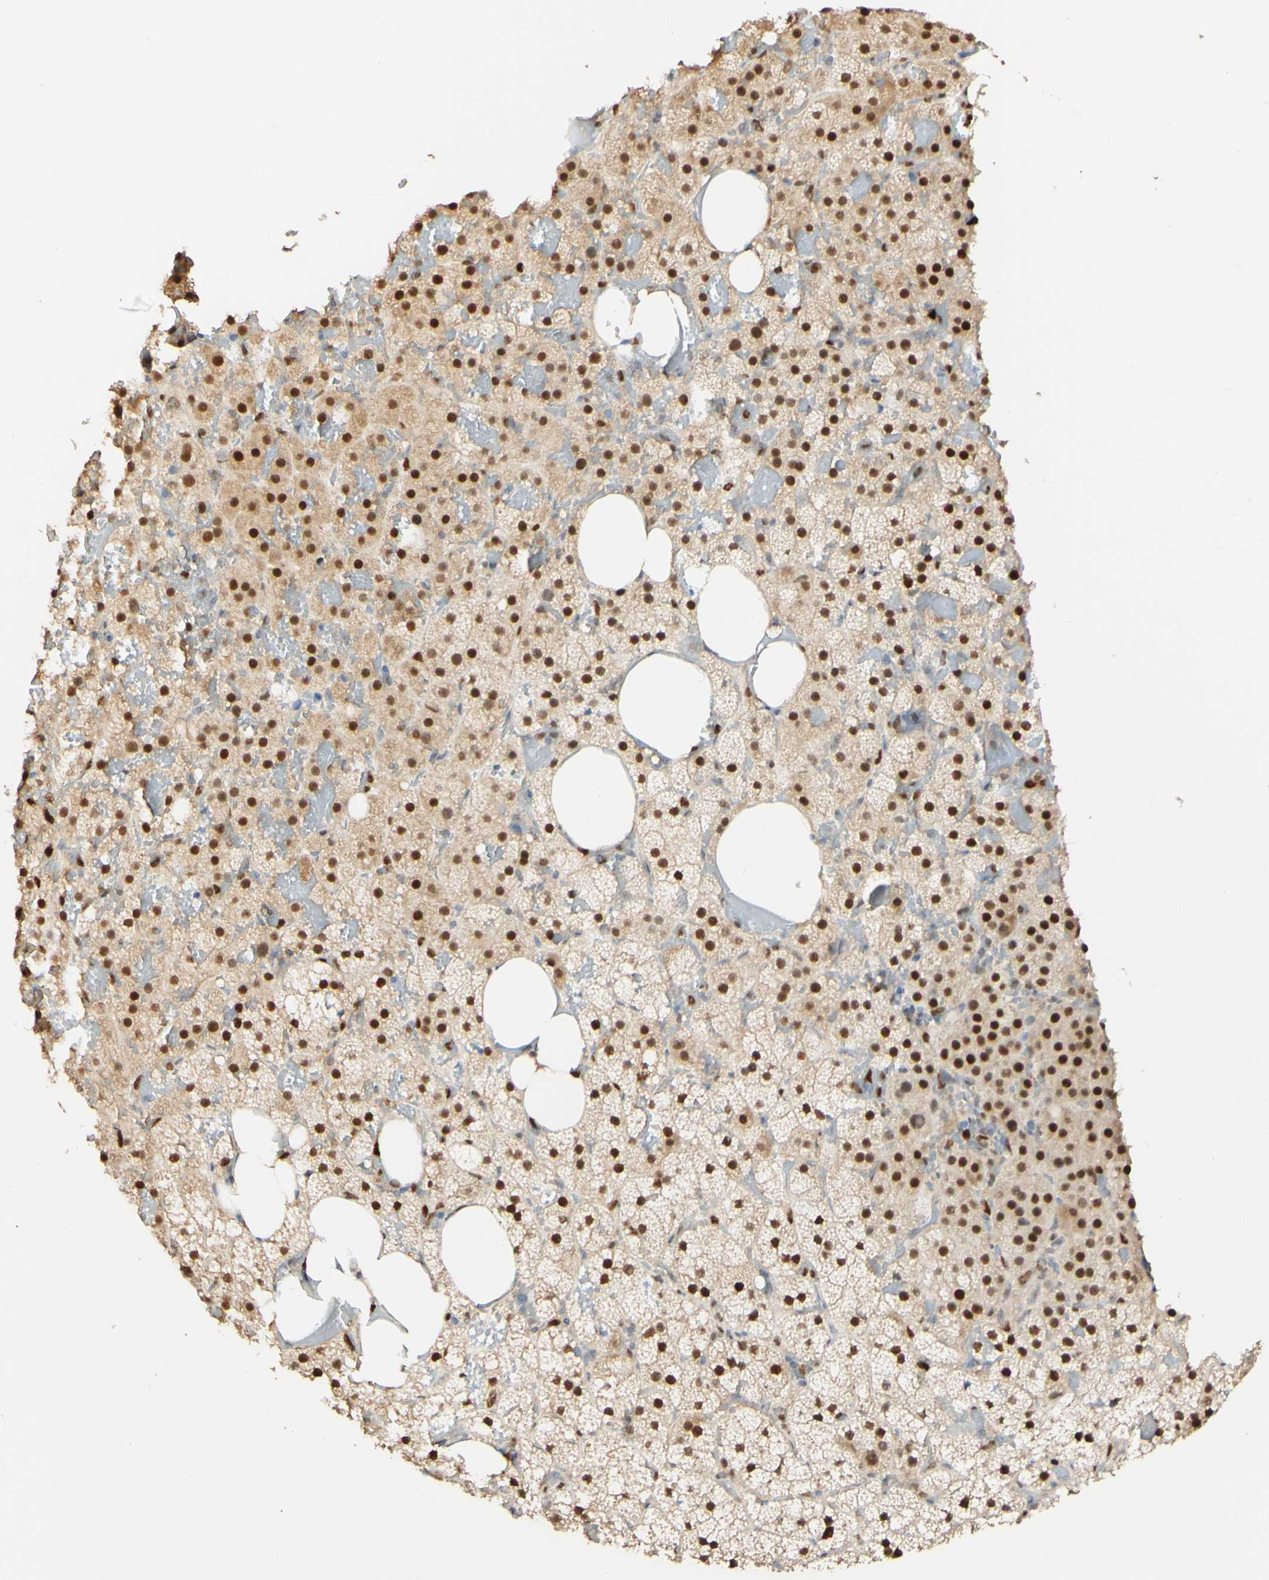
{"staining": {"intensity": "strong", "quantity": ">75%", "location": "cytoplasmic/membranous,nuclear"}, "tissue": "adrenal gland", "cell_type": "Glandular cells", "image_type": "normal", "snomed": [{"axis": "morphology", "description": "Normal tissue, NOS"}, {"axis": "topography", "description": "Adrenal gland"}], "caption": "Immunohistochemical staining of benign human adrenal gland reveals strong cytoplasmic/membranous,nuclear protein expression in about >75% of glandular cells. Nuclei are stained in blue.", "gene": "MAP3K4", "patient": {"sex": "female", "age": 59}}